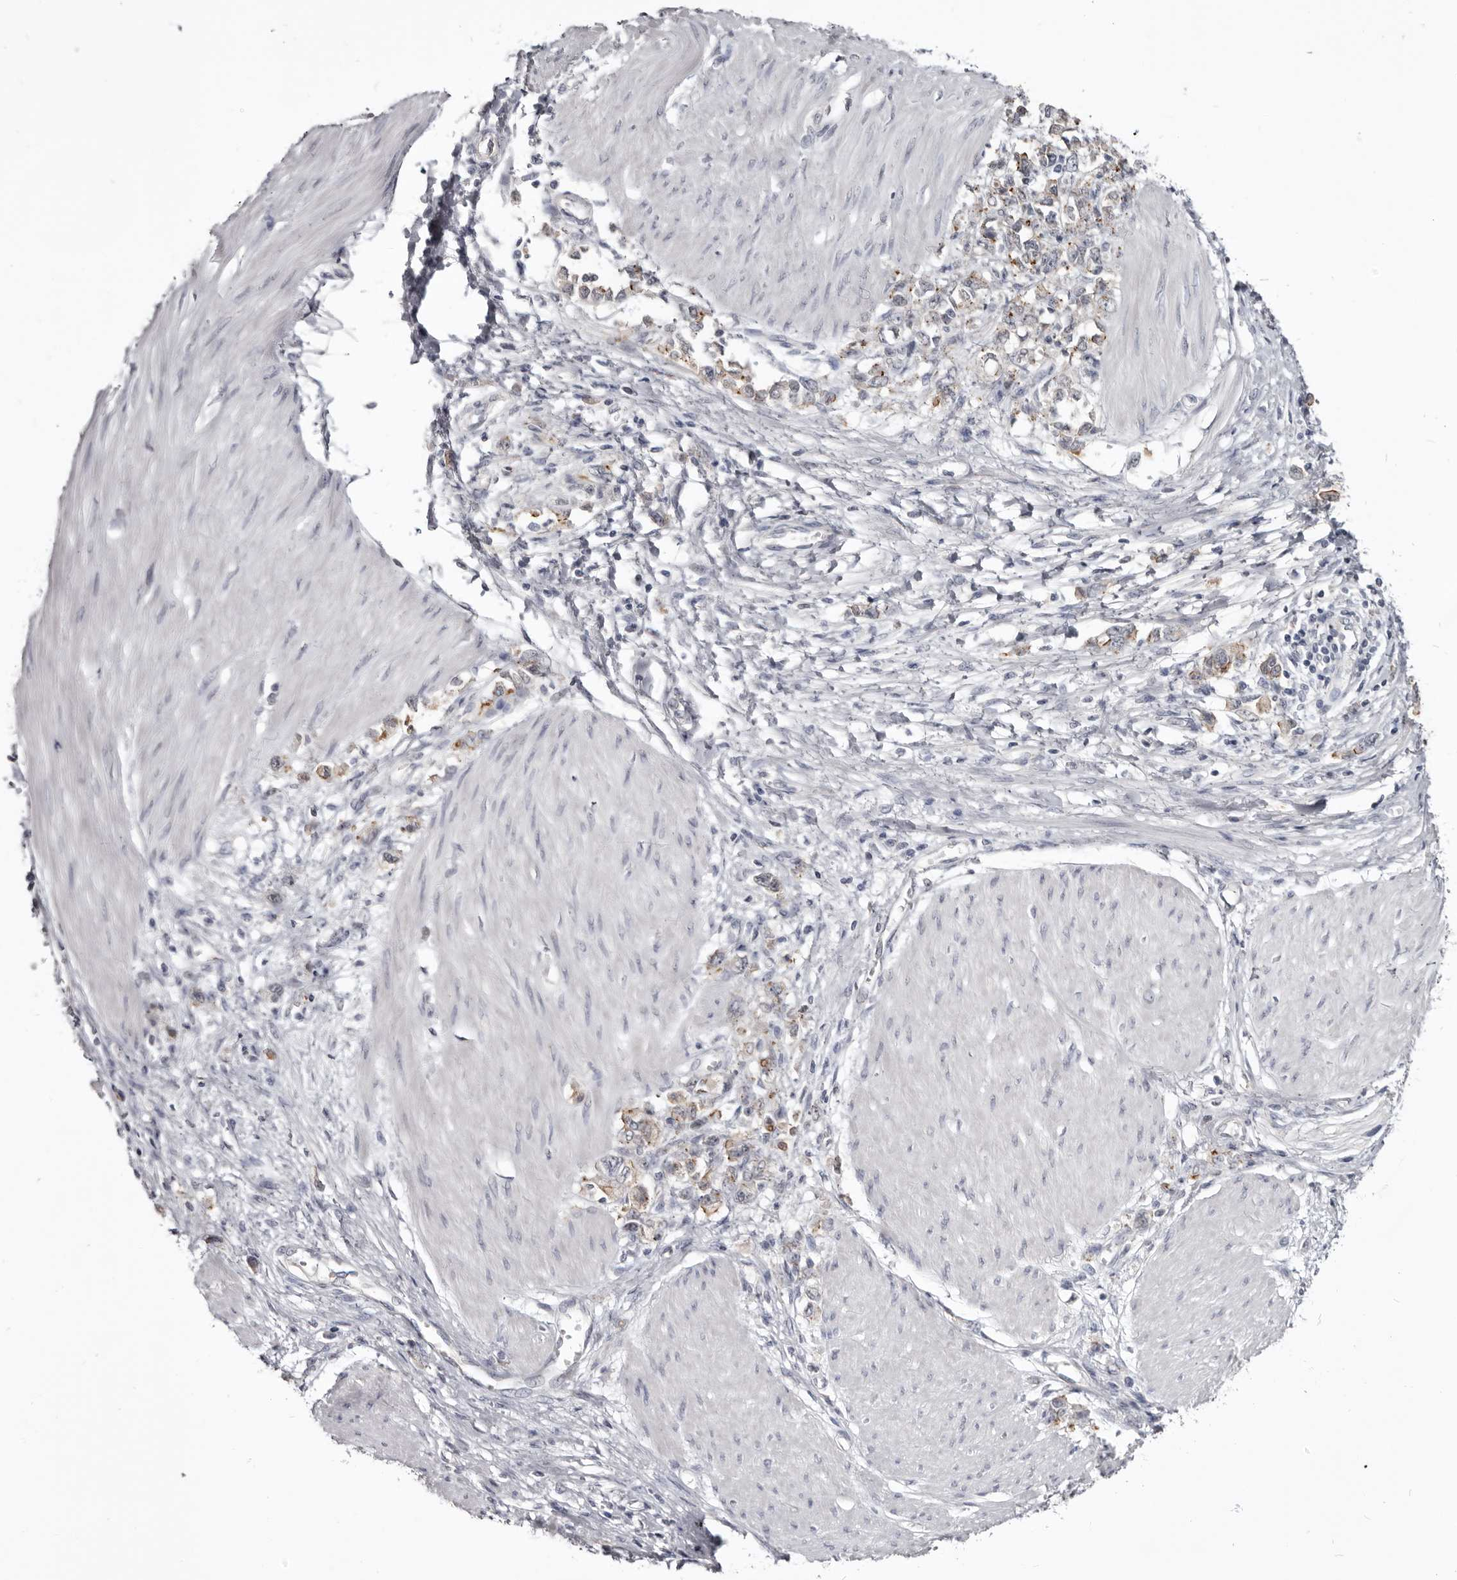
{"staining": {"intensity": "moderate", "quantity": "25%-75%", "location": "cytoplasmic/membranous"}, "tissue": "stomach cancer", "cell_type": "Tumor cells", "image_type": "cancer", "snomed": [{"axis": "morphology", "description": "Adenocarcinoma, NOS"}, {"axis": "topography", "description": "Stomach"}], "caption": "This image shows immunohistochemistry staining of human stomach adenocarcinoma, with medium moderate cytoplasmic/membranous positivity in about 25%-75% of tumor cells.", "gene": "CGN", "patient": {"sex": "female", "age": 76}}